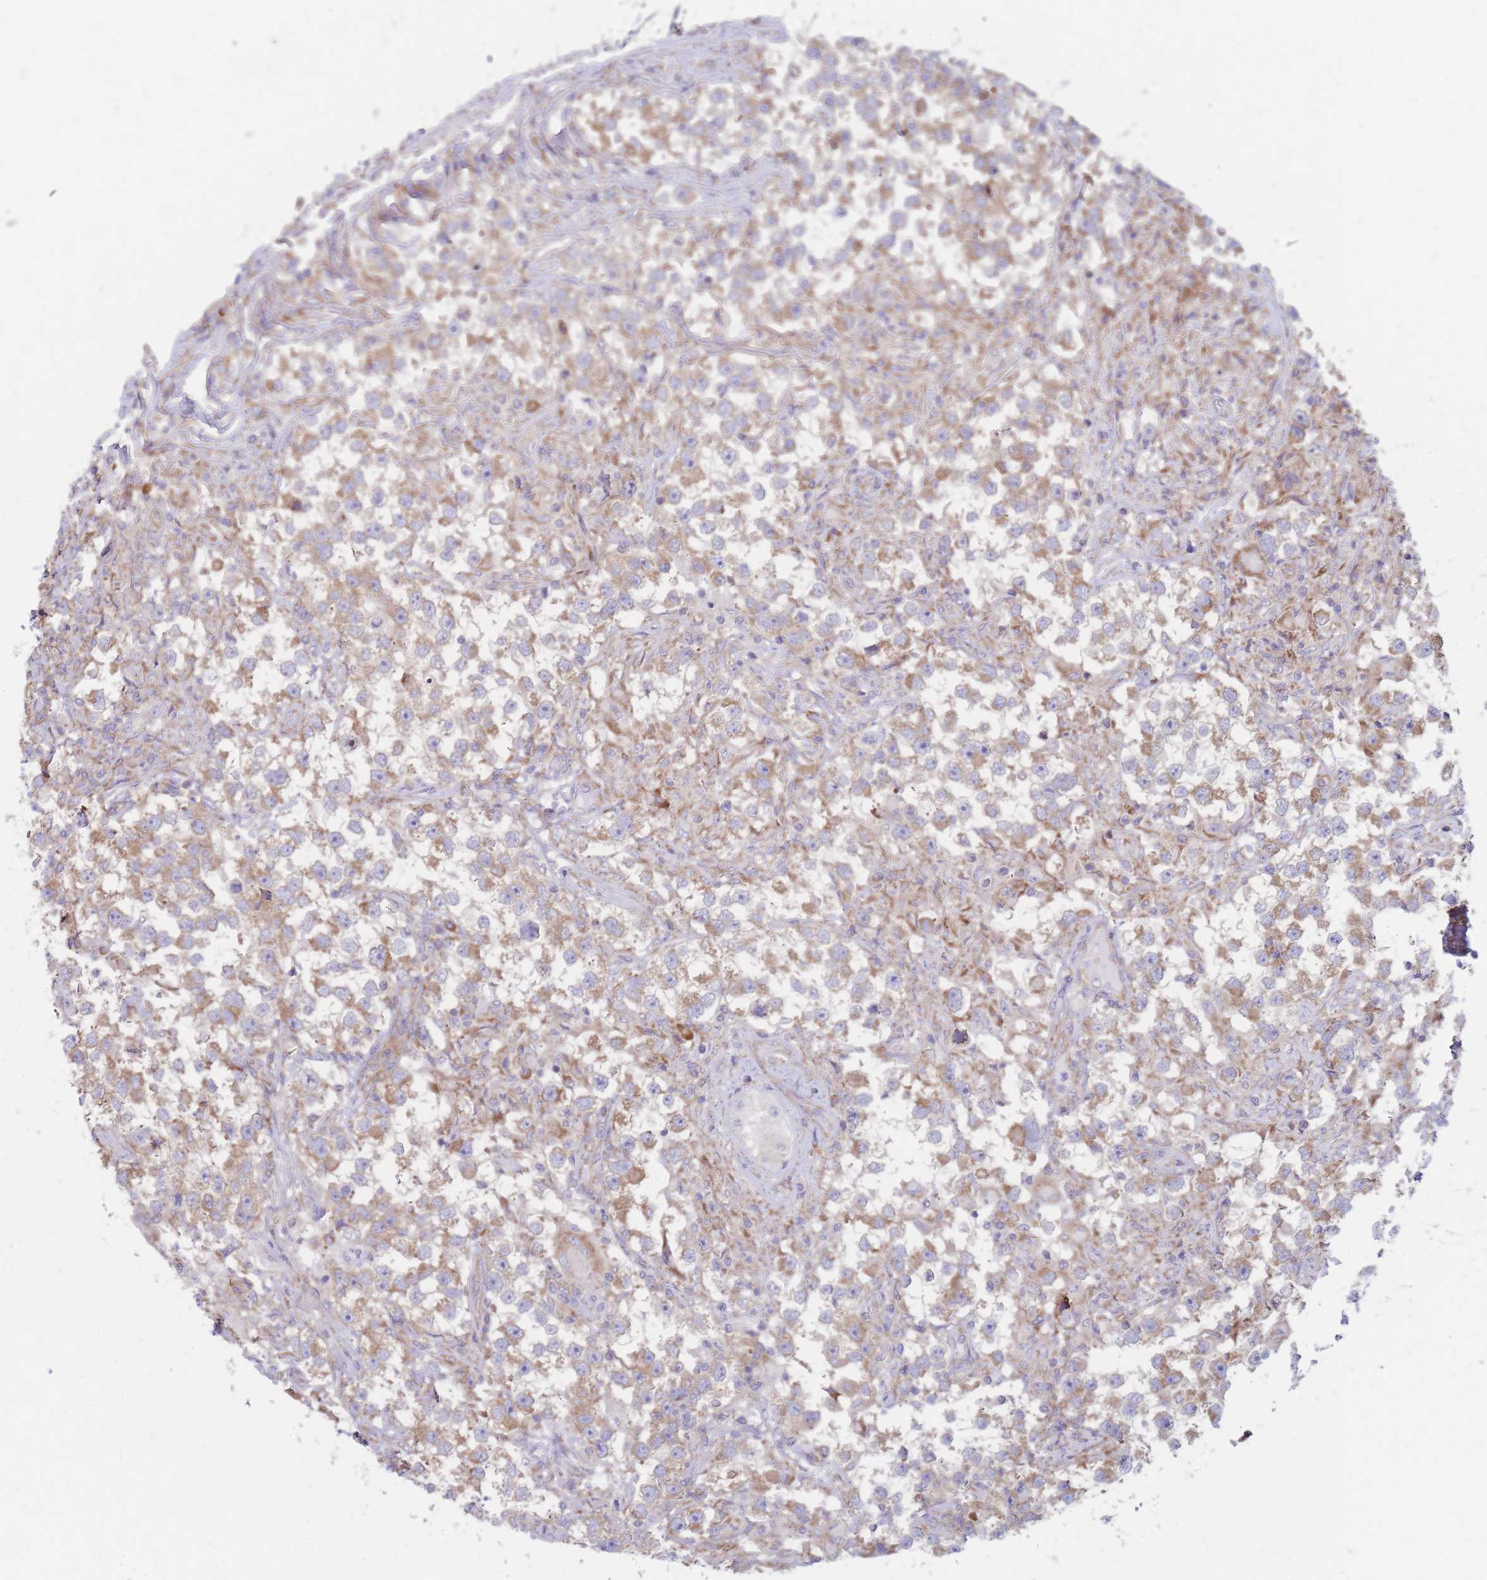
{"staining": {"intensity": "moderate", "quantity": ">75%", "location": "cytoplasmic/membranous"}, "tissue": "testis cancer", "cell_type": "Tumor cells", "image_type": "cancer", "snomed": [{"axis": "morphology", "description": "Seminoma, NOS"}, {"axis": "topography", "description": "Testis"}], "caption": "Human seminoma (testis) stained for a protein (brown) demonstrates moderate cytoplasmic/membranous positive expression in approximately >75% of tumor cells.", "gene": "RPL8", "patient": {"sex": "male", "age": 46}}